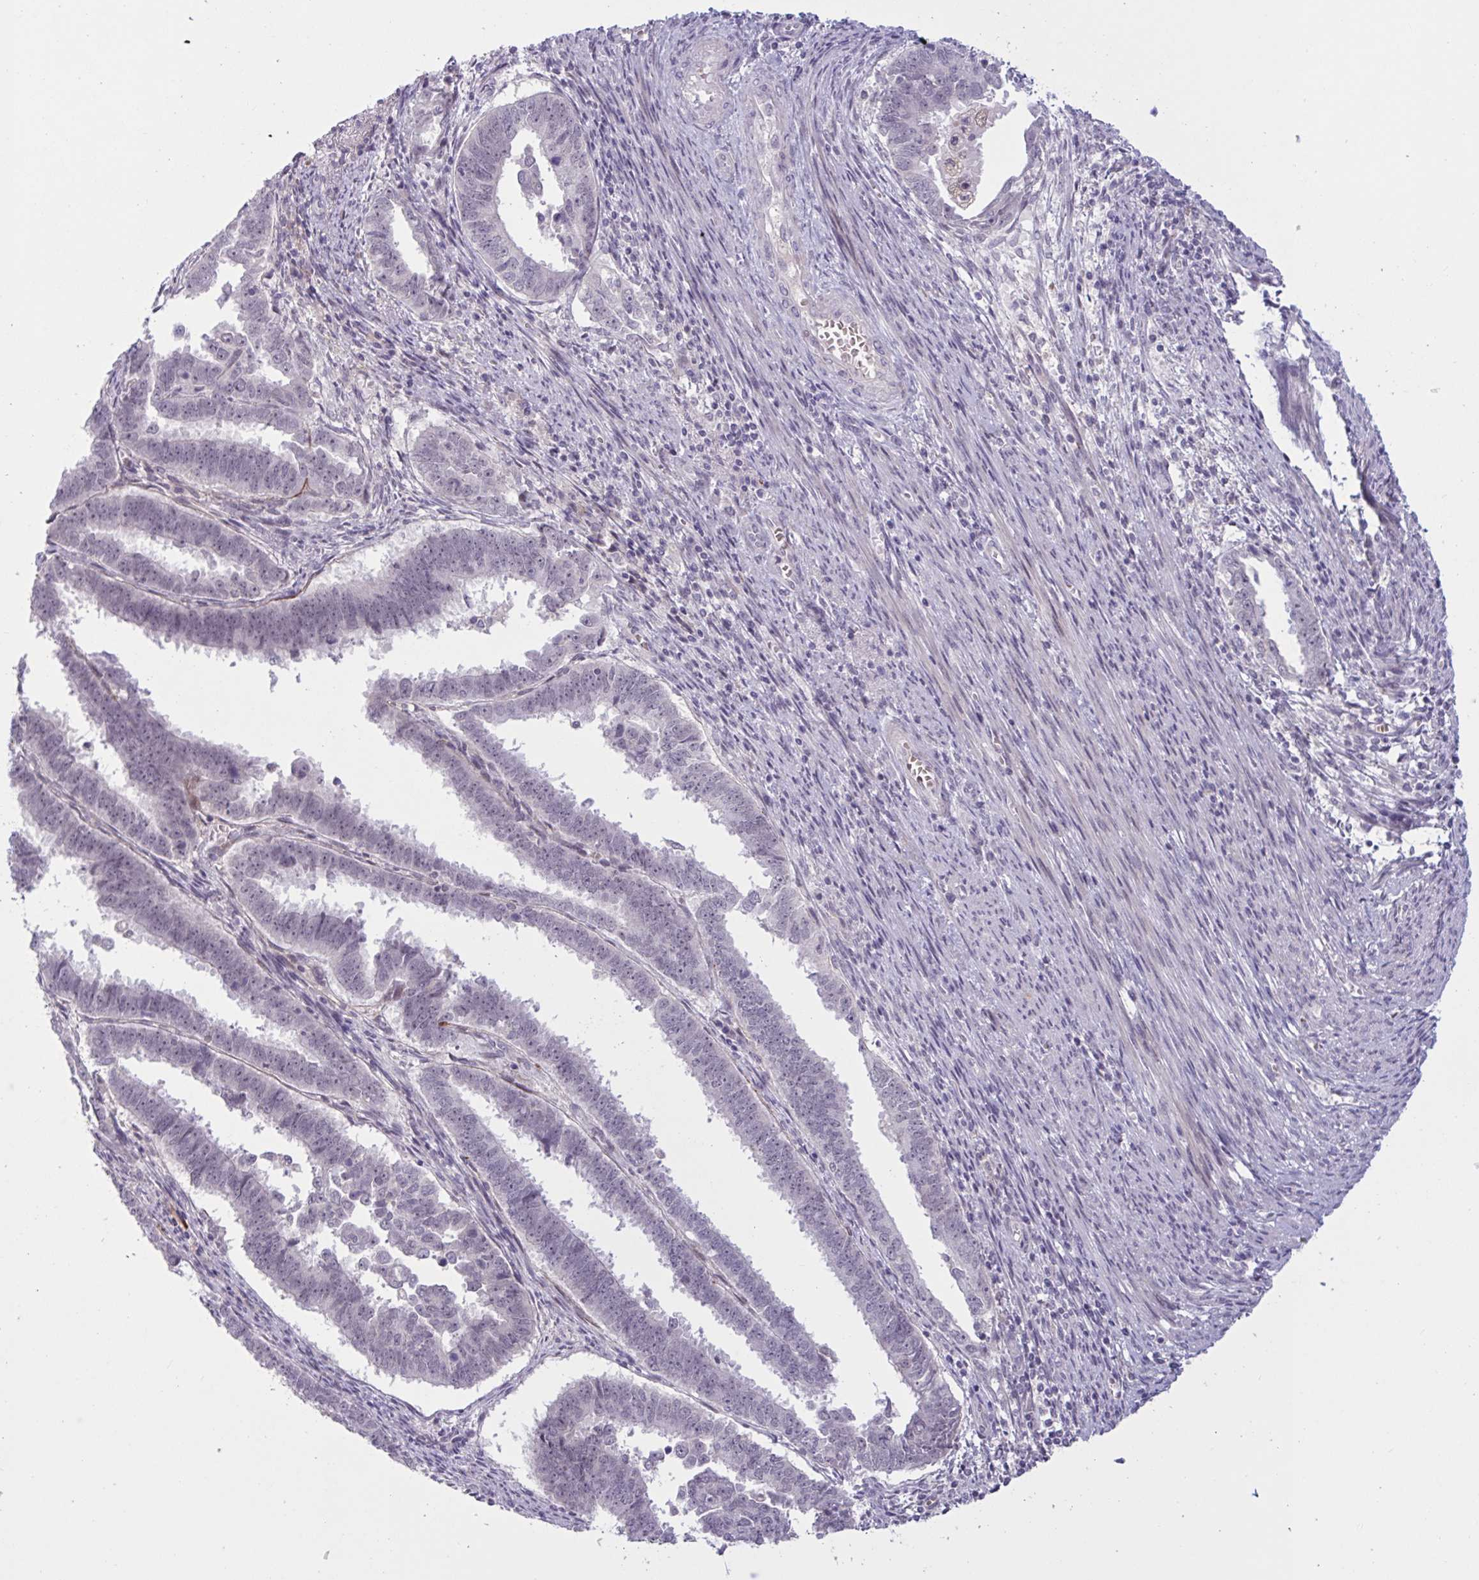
{"staining": {"intensity": "weak", "quantity": "<25%", "location": "nuclear"}, "tissue": "endometrial cancer", "cell_type": "Tumor cells", "image_type": "cancer", "snomed": [{"axis": "morphology", "description": "Adenocarcinoma, NOS"}, {"axis": "topography", "description": "Endometrium"}], "caption": "IHC of endometrial cancer reveals no staining in tumor cells.", "gene": "RFPL4B", "patient": {"sex": "female", "age": 75}}